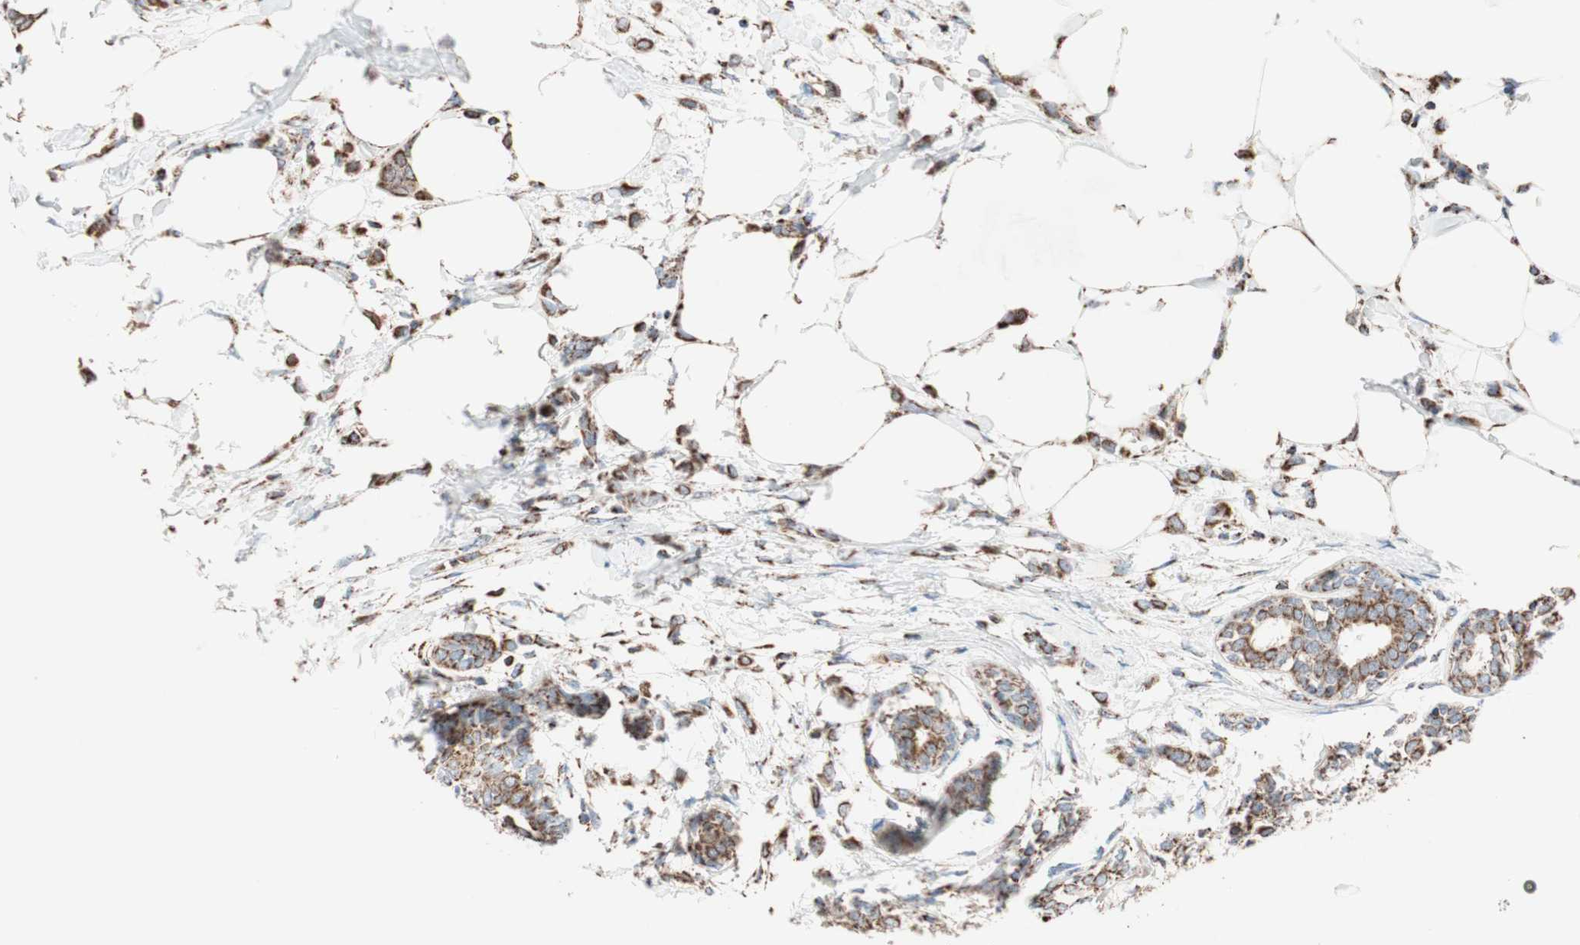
{"staining": {"intensity": "strong", "quantity": ">75%", "location": "cytoplasmic/membranous"}, "tissue": "breast cancer", "cell_type": "Tumor cells", "image_type": "cancer", "snomed": [{"axis": "morphology", "description": "Lobular carcinoma, in situ"}, {"axis": "morphology", "description": "Lobular carcinoma"}, {"axis": "topography", "description": "Breast"}], "caption": "Breast cancer was stained to show a protein in brown. There is high levels of strong cytoplasmic/membranous staining in approximately >75% of tumor cells. Immunohistochemistry (ihc) stains the protein of interest in brown and the nuclei are stained blue.", "gene": "PCSK4", "patient": {"sex": "female", "age": 41}}